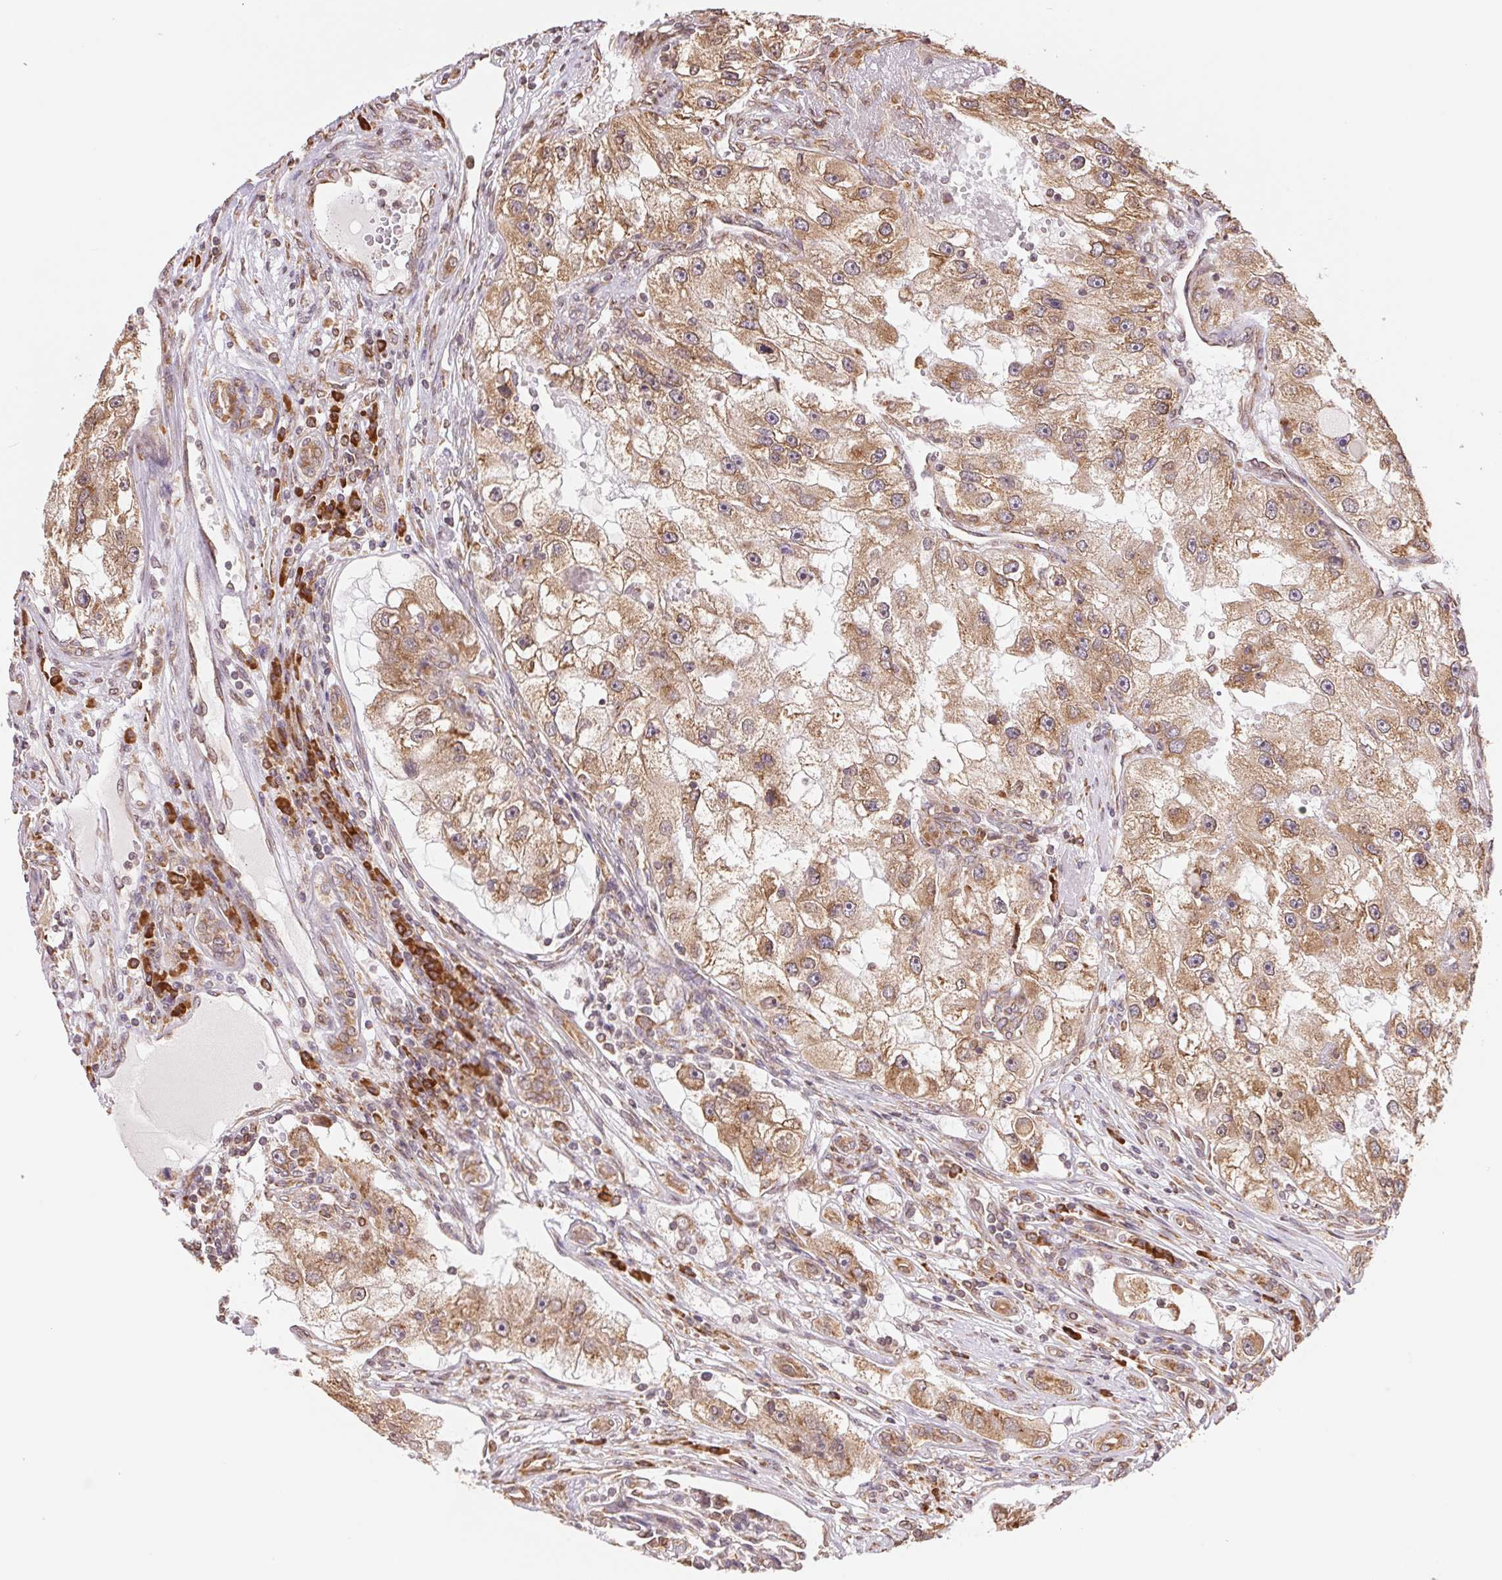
{"staining": {"intensity": "moderate", "quantity": ">75%", "location": "cytoplasmic/membranous"}, "tissue": "renal cancer", "cell_type": "Tumor cells", "image_type": "cancer", "snomed": [{"axis": "morphology", "description": "Adenocarcinoma, NOS"}, {"axis": "topography", "description": "Kidney"}], "caption": "High-power microscopy captured an immunohistochemistry (IHC) image of renal adenocarcinoma, revealing moderate cytoplasmic/membranous positivity in approximately >75% of tumor cells.", "gene": "RPN1", "patient": {"sex": "male", "age": 63}}